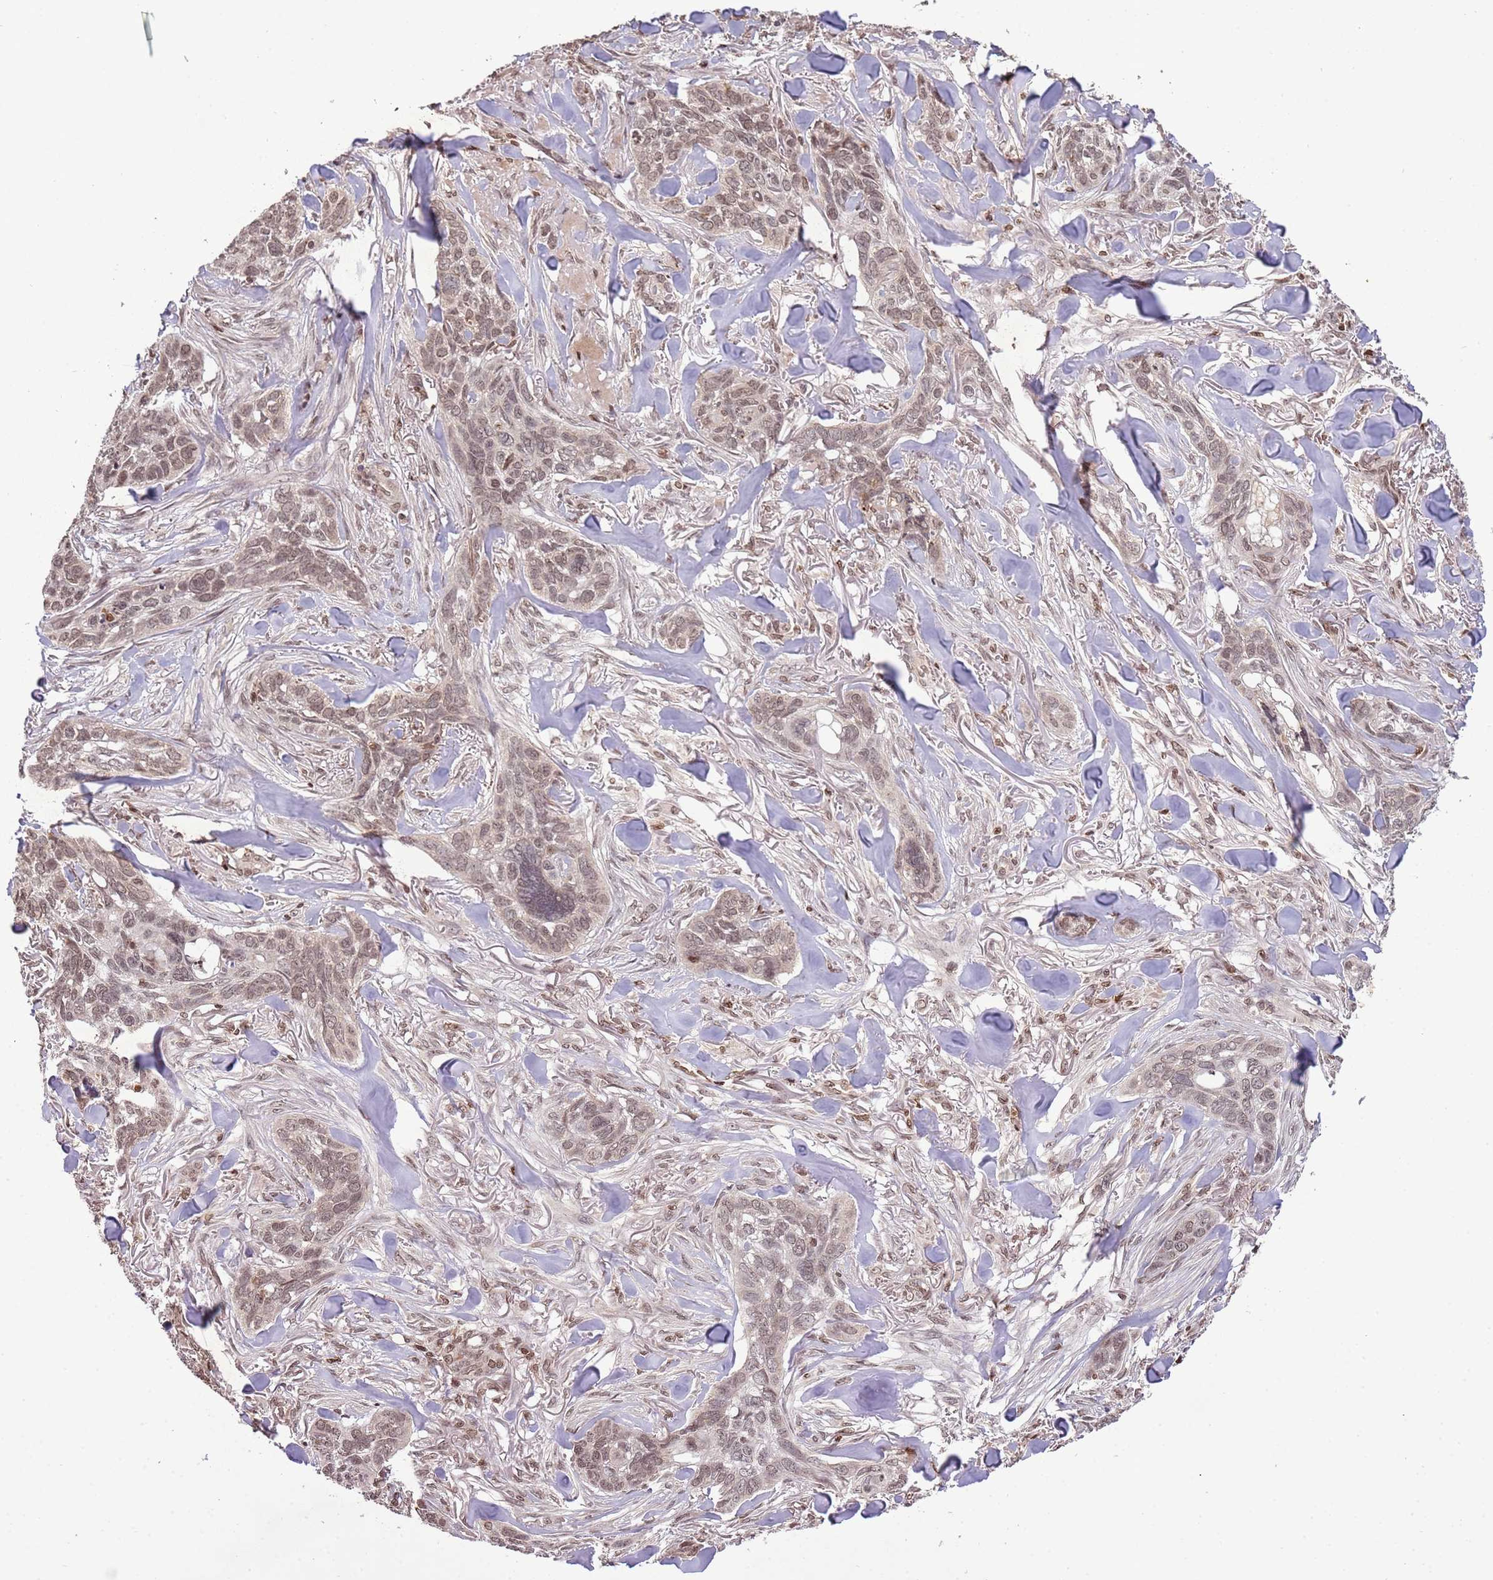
{"staining": {"intensity": "moderate", "quantity": ">75%", "location": "nuclear"}, "tissue": "skin cancer", "cell_type": "Tumor cells", "image_type": "cancer", "snomed": [{"axis": "morphology", "description": "Basal cell carcinoma"}, {"axis": "topography", "description": "Skin"}], "caption": "Protein staining by immunohistochemistry (IHC) reveals moderate nuclear staining in approximately >75% of tumor cells in skin cancer. The protein is shown in brown color, while the nuclei are stained blue.", "gene": "SAMSN1", "patient": {"sex": "male", "age": 86}}